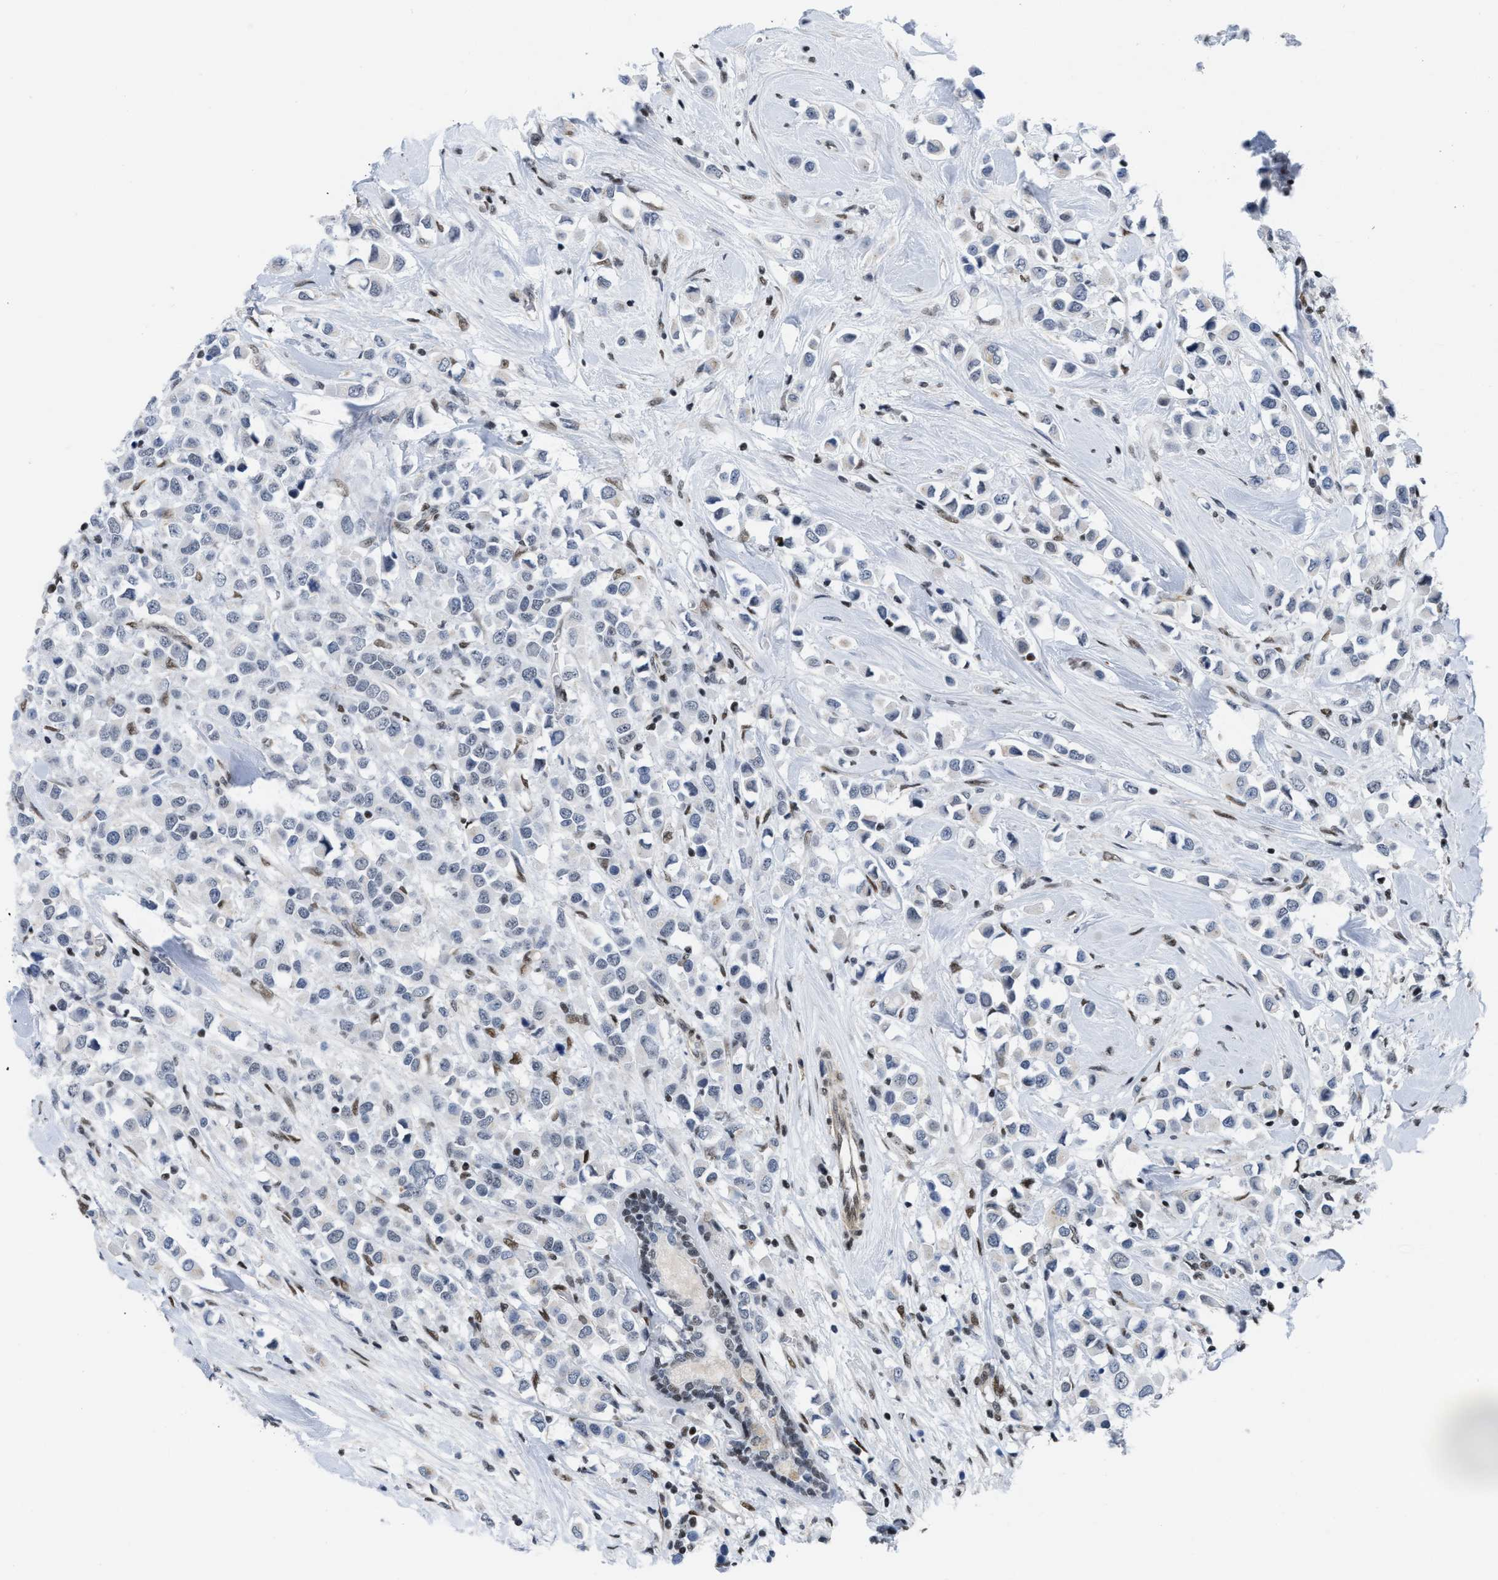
{"staining": {"intensity": "negative", "quantity": "none", "location": "none"}, "tissue": "breast cancer", "cell_type": "Tumor cells", "image_type": "cancer", "snomed": [{"axis": "morphology", "description": "Duct carcinoma"}, {"axis": "topography", "description": "Breast"}], "caption": "Tumor cells are negative for protein expression in human intraductal carcinoma (breast).", "gene": "MIER1", "patient": {"sex": "female", "age": 61}}